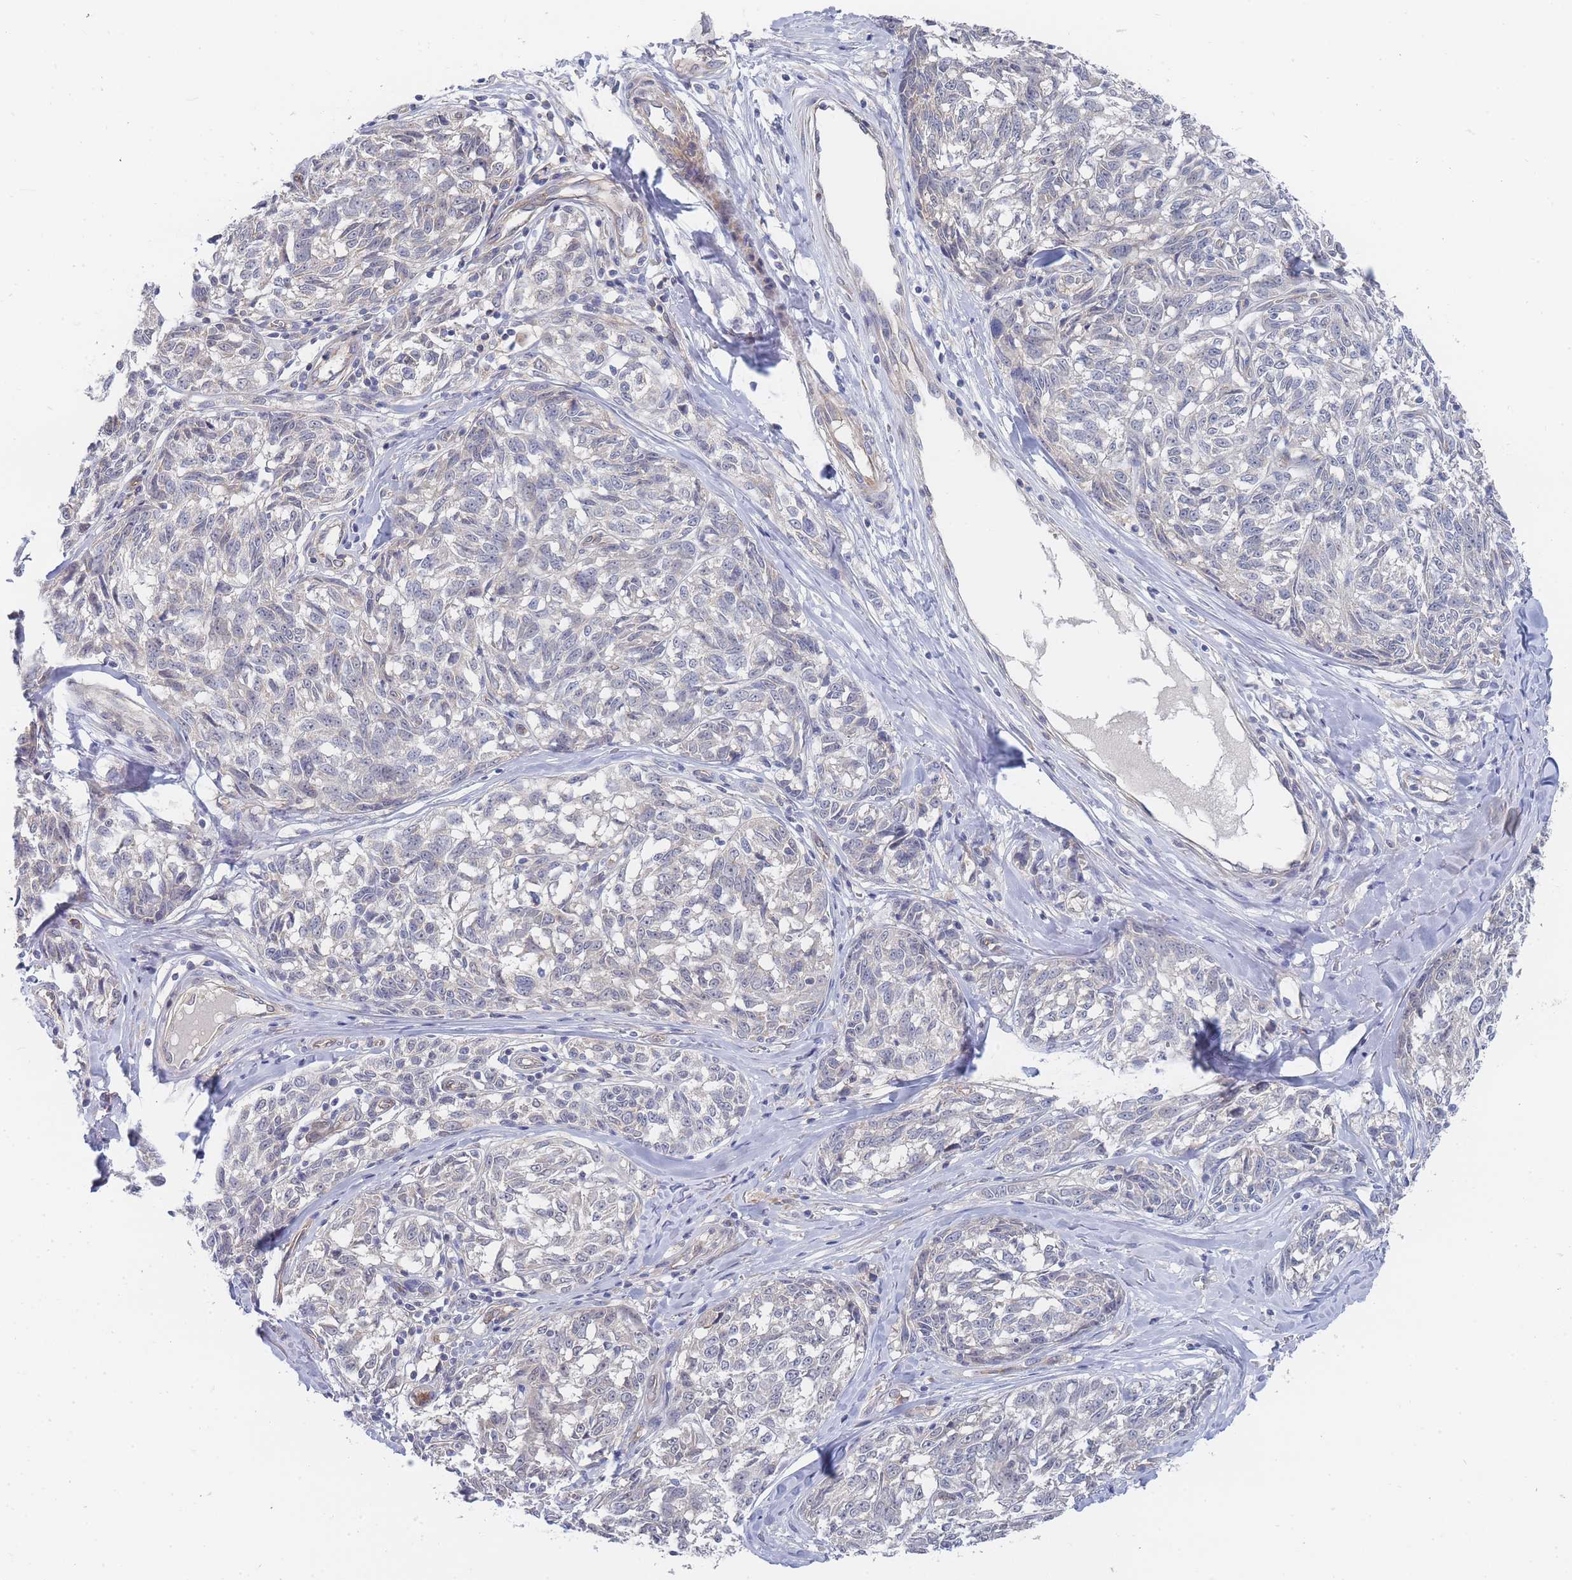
{"staining": {"intensity": "negative", "quantity": "none", "location": "none"}, "tissue": "melanoma", "cell_type": "Tumor cells", "image_type": "cancer", "snomed": [{"axis": "morphology", "description": "Normal tissue, NOS"}, {"axis": "morphology", "description": "Malignant melanoma, NOS"}, {"axis": "topography", "description": "Skin"}], "caption": "Immunohistochemistry (IHC) histopathology image of malignant melanoma stained for a protein (brown), which displays no staining in tumor cells.", "gene": "NUB1", "patient": {"sex": "female", "age": 64}}